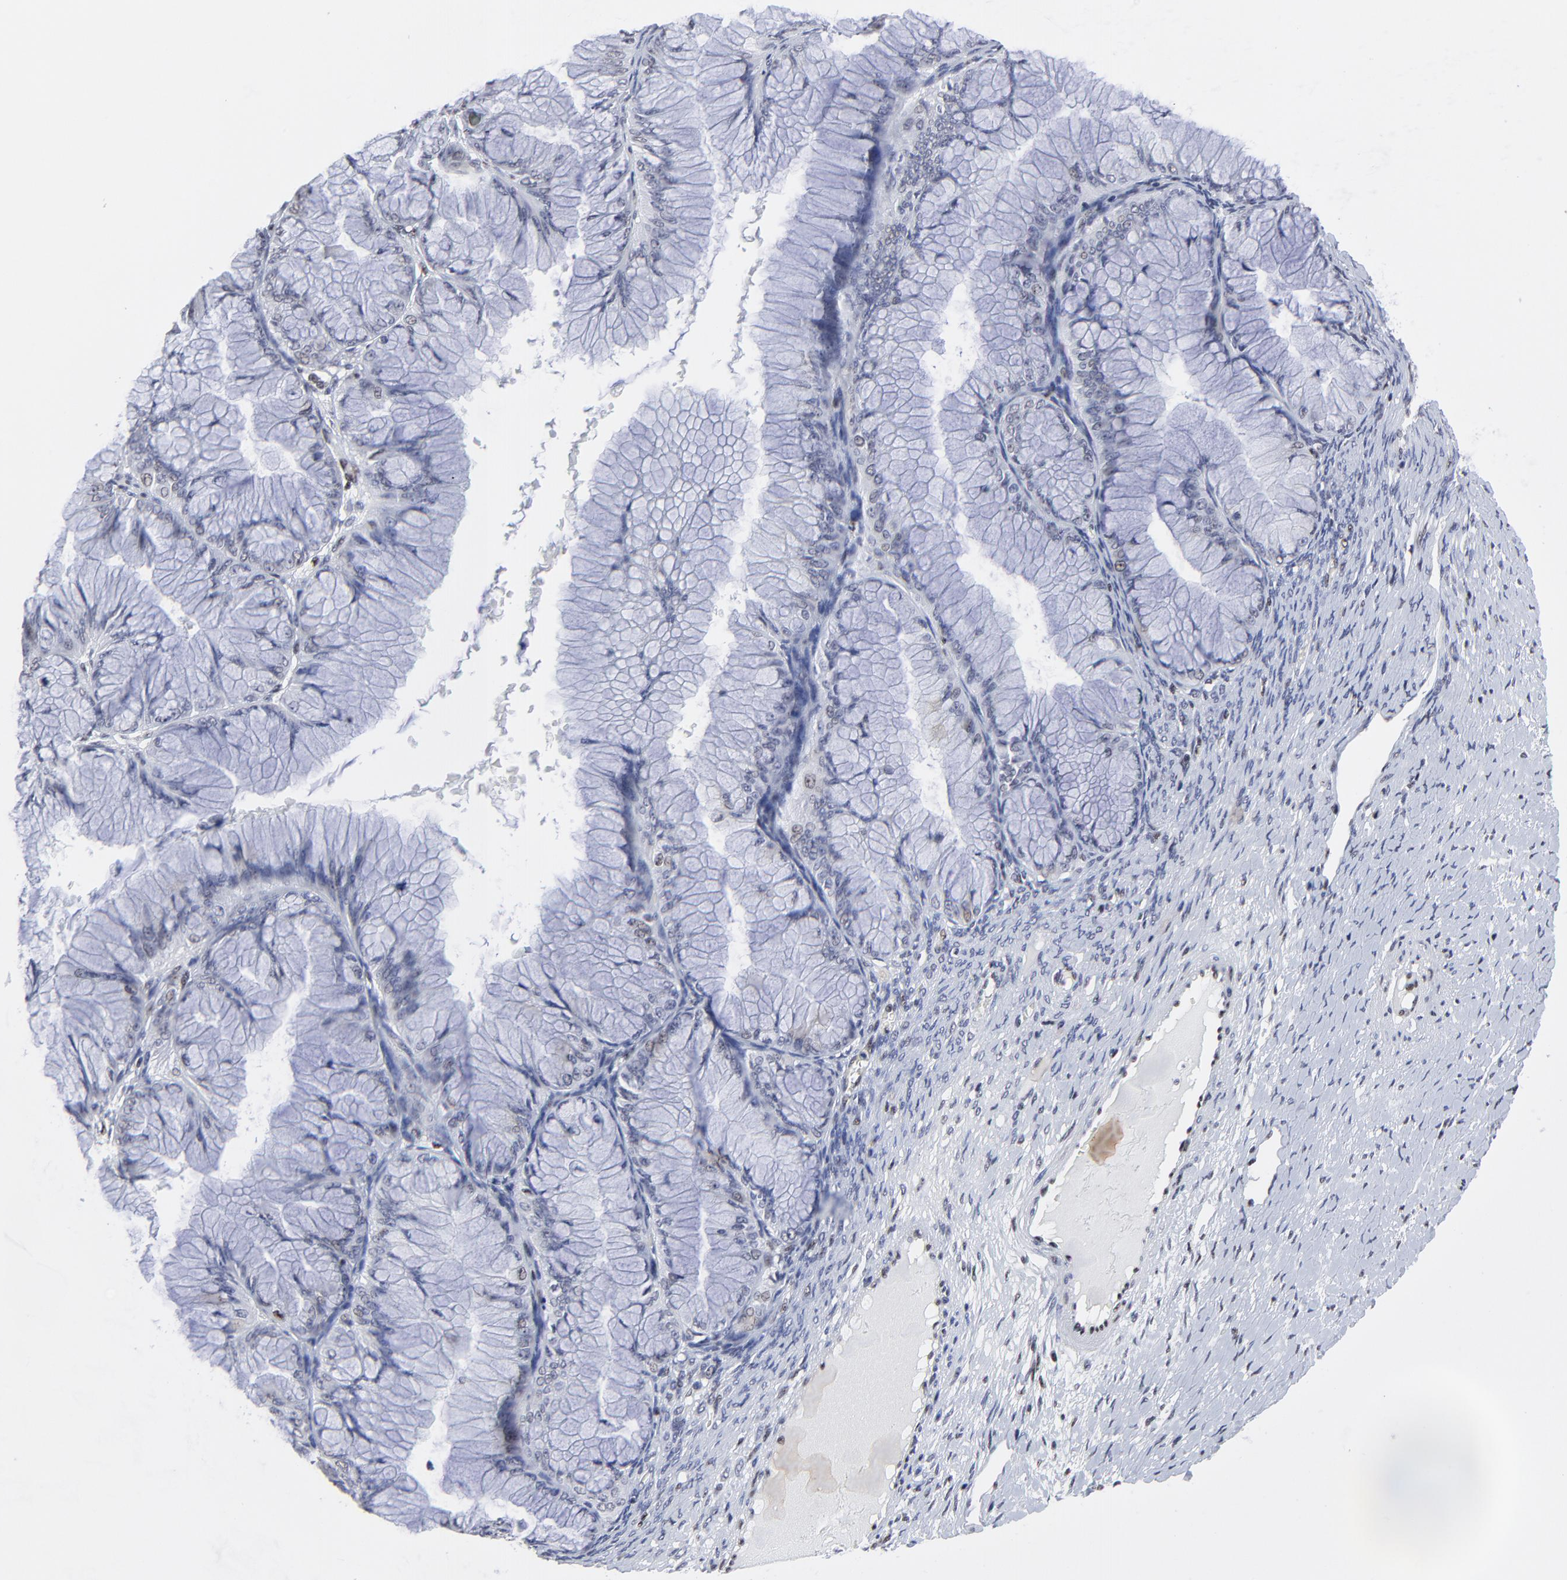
{"staining": {"intensity": "weak", "quantity": "<25%", "location": "nuclear"}, "tissue": "ovarian cancer", "cell_type": "Tumor cells", "image_type": "cancer", "snomed": [{"axis": "morphology", "description": "Cystadenocarcinoma, mucinous, NOS"}, {"axis": "topography", "description": "Ovary"}], "caption": "Histopathology image shows no protein positivity in tumor cells of ovarian mucinous cystadenocarcinoma tissue. The staining was performed using DAB (3,3'-diaminobenzidine) to visualize the protein expression in brown, while the nuclei were stained in blue with hematoxylin (Magnification: 20x).", "gene": "MBD4", "patient": {"sex": "female", "age": 63}}